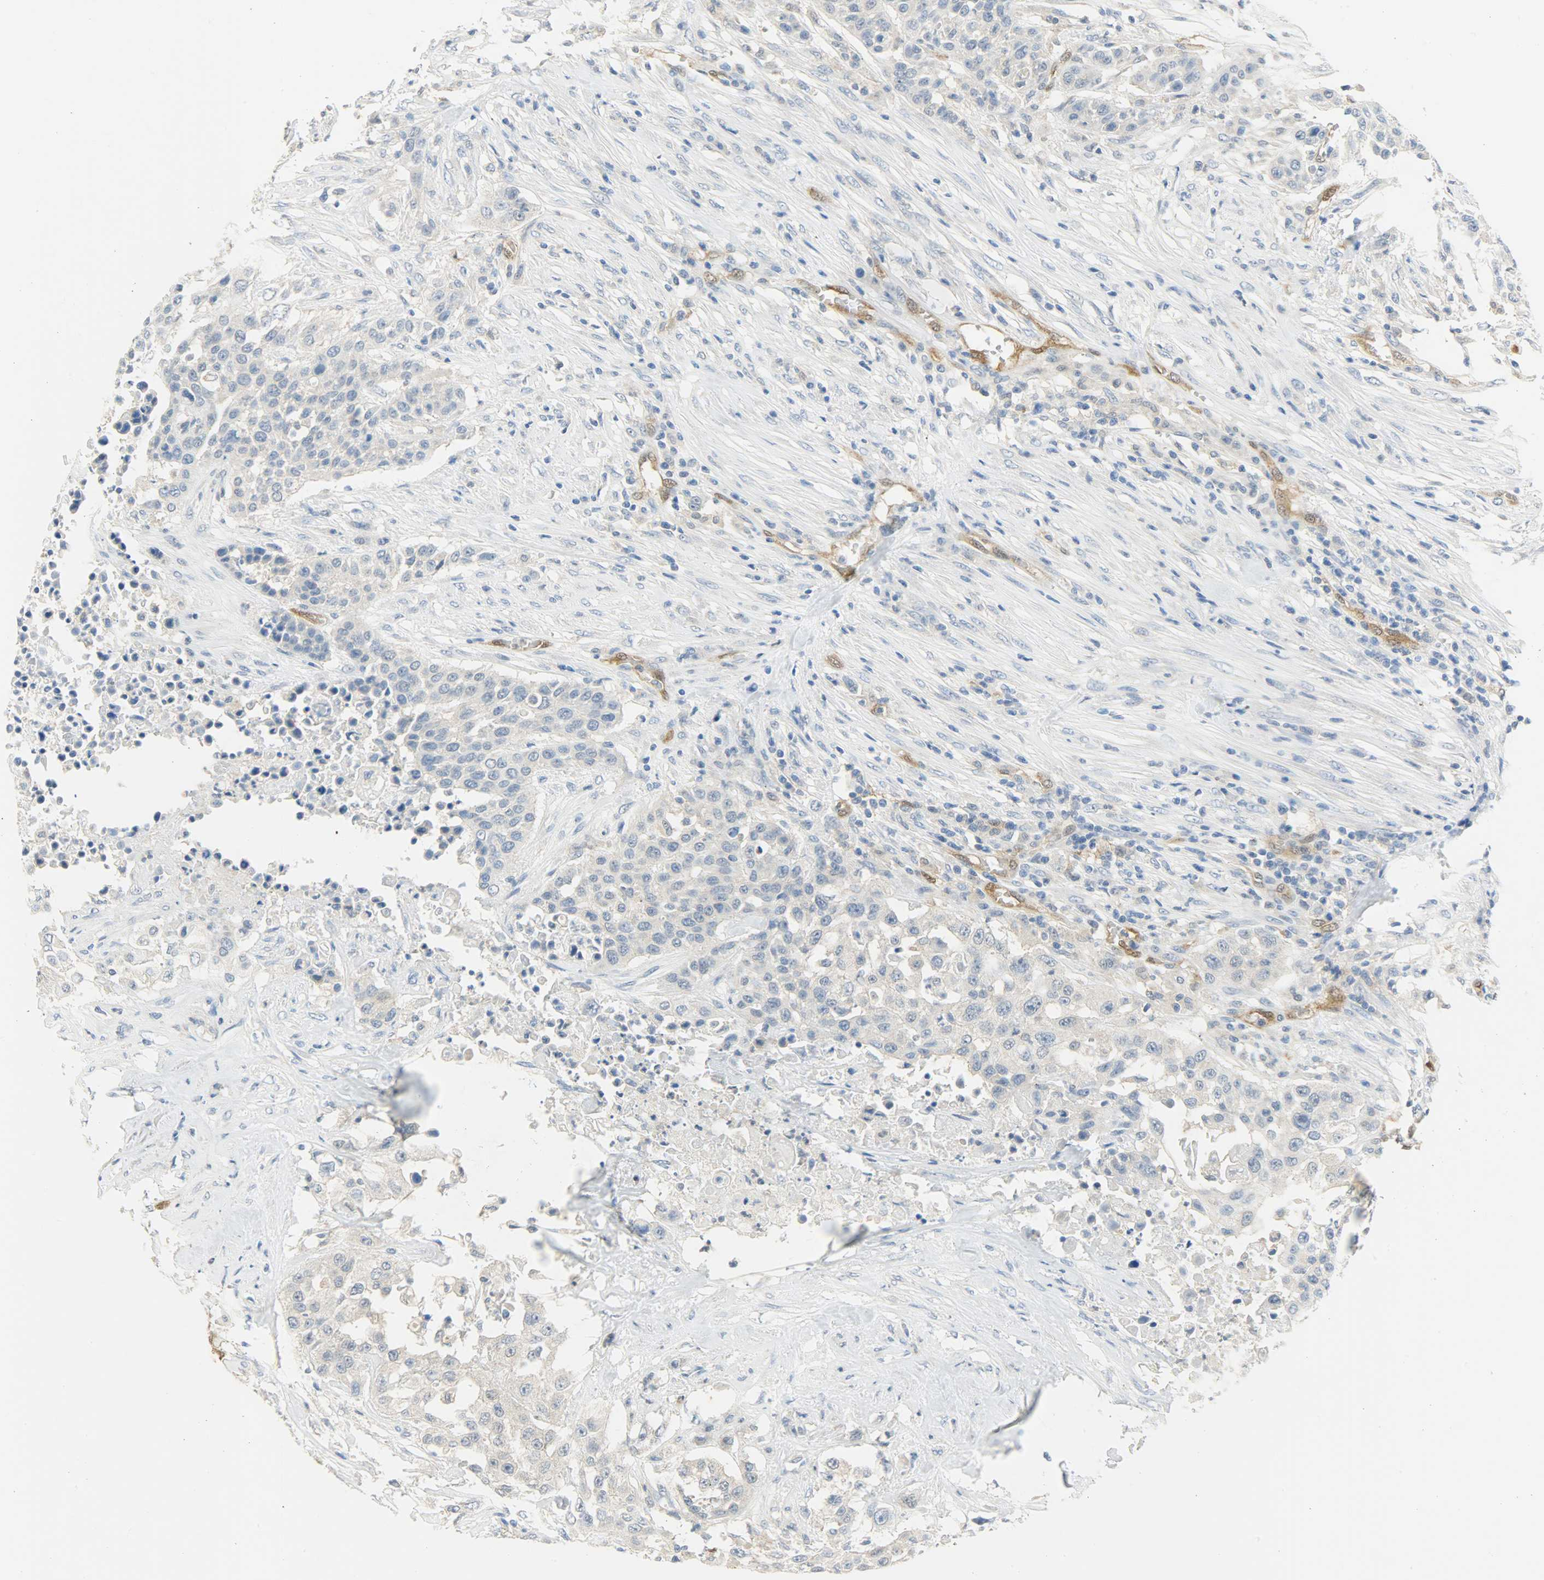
{"staining": {"intensity": "negative", "quantity": "none", "location": "none"}, "tissue": "urothelial cancer", "cell_type": "Tumor cells", "image_type": "cancer", "snomed": [{"axis": "morphology", "description": "Urothelial carcinoma, High grade"}, {"axis": "topography", "description": "Urinary bladder"}], "caption": "High-grade urothelial carcinoma was stained to show a protein in brown. There is no significant staining in tumor cells. (Brightfield microscopy of DAB (3,3'-diaminobenzidine) immunohistochemistry at high magnification).", "gene": "FKBP1A", "patient": {"sex": "male", "age": 74}}